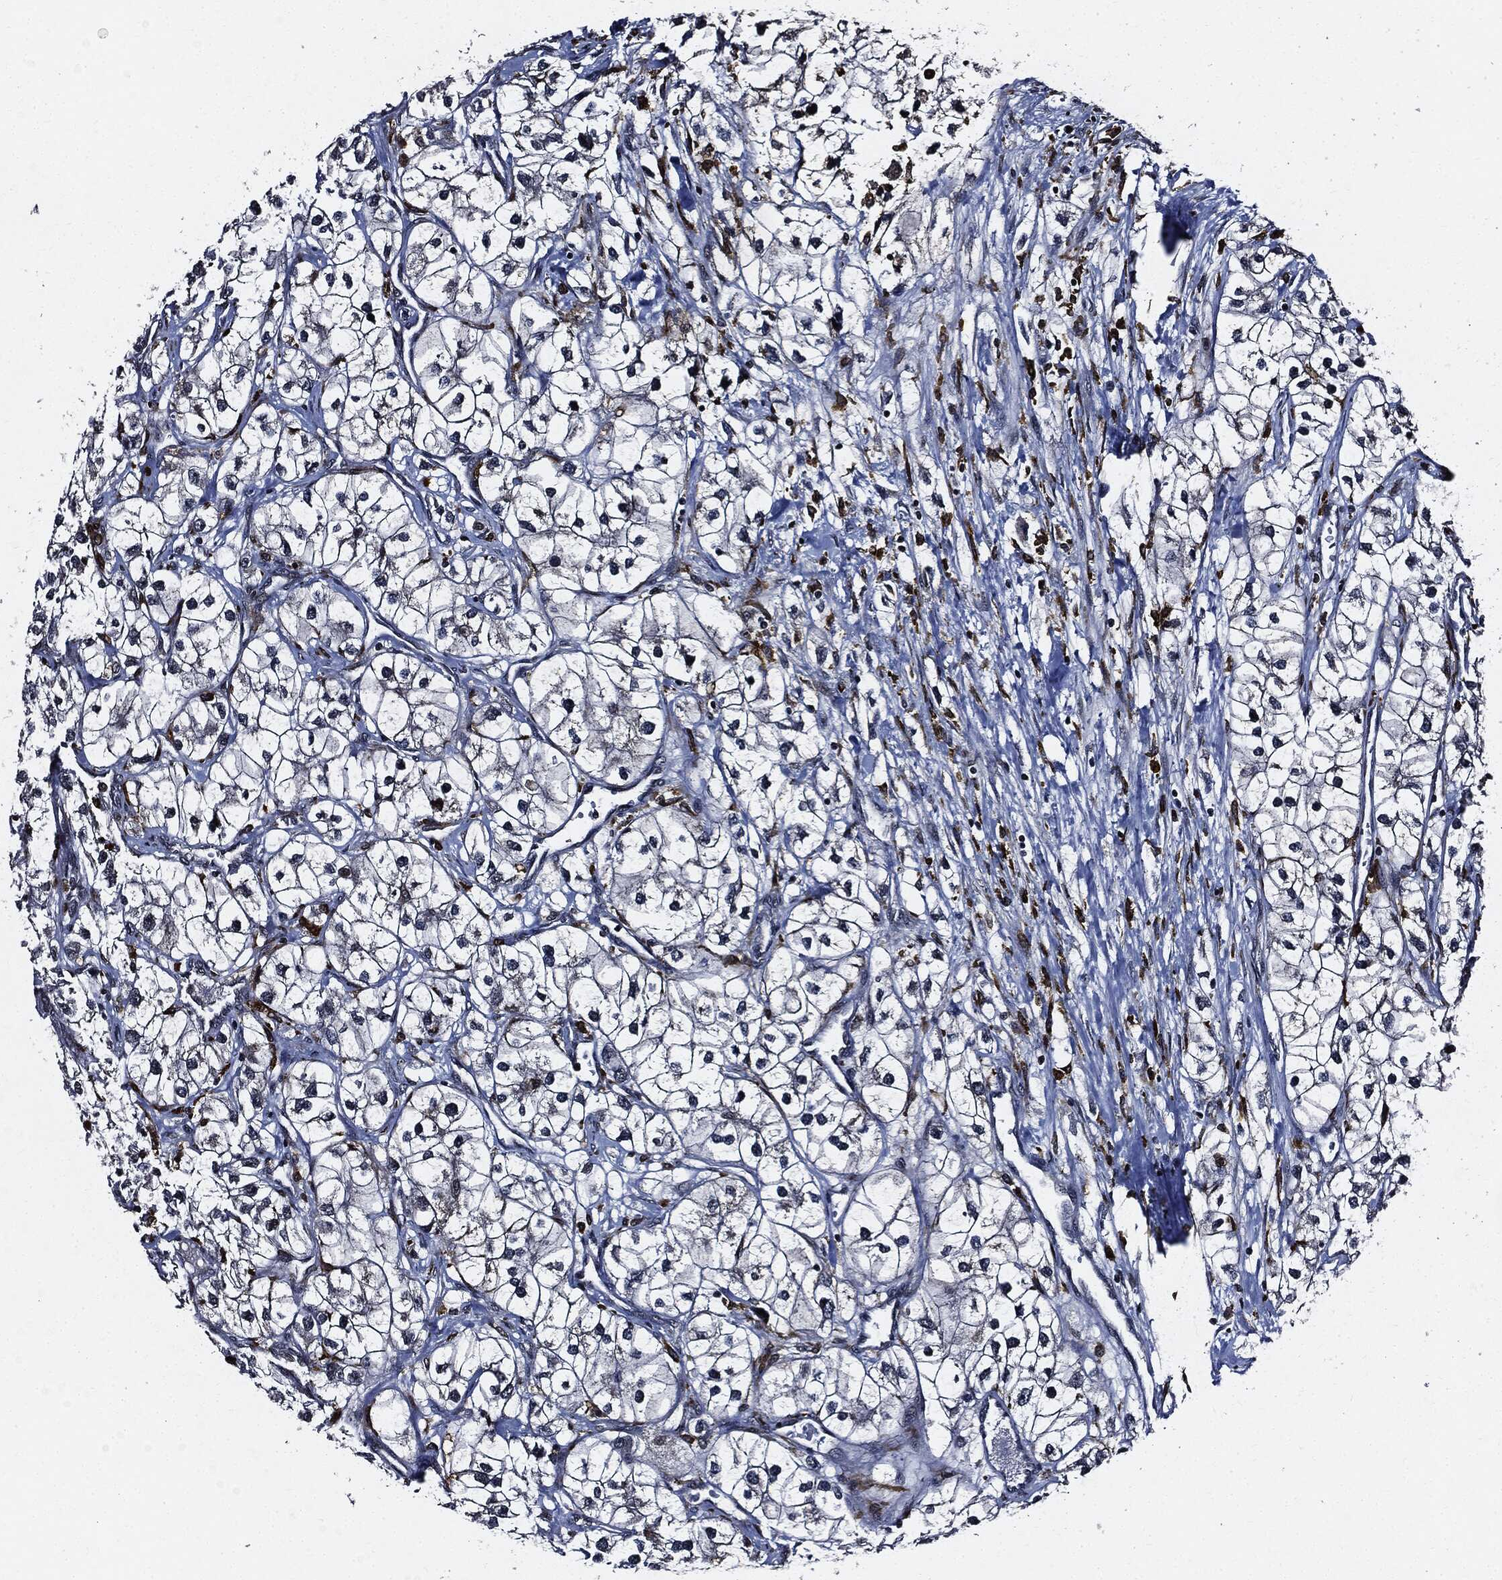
{"staining": {"intensity": "negative", "quantity": "none", "location": "none"}, "tissue": "renal cancer", "cell_type": "Tumor cells", "image_type": "cancer", "snomed": [{"axis": "morphology", "description": "Adenocarcinoma, NOS"}, {"axis": "topography", "description": "Kidney"}], "caption": "High power microscopy micrograph of an immunohistochemistry photomicrograph of renal adenocarcinoma, revealing no significant staining in tumor cells.", "gene": "SUGT1", "patient": {"sex": "male", "age": 59}}